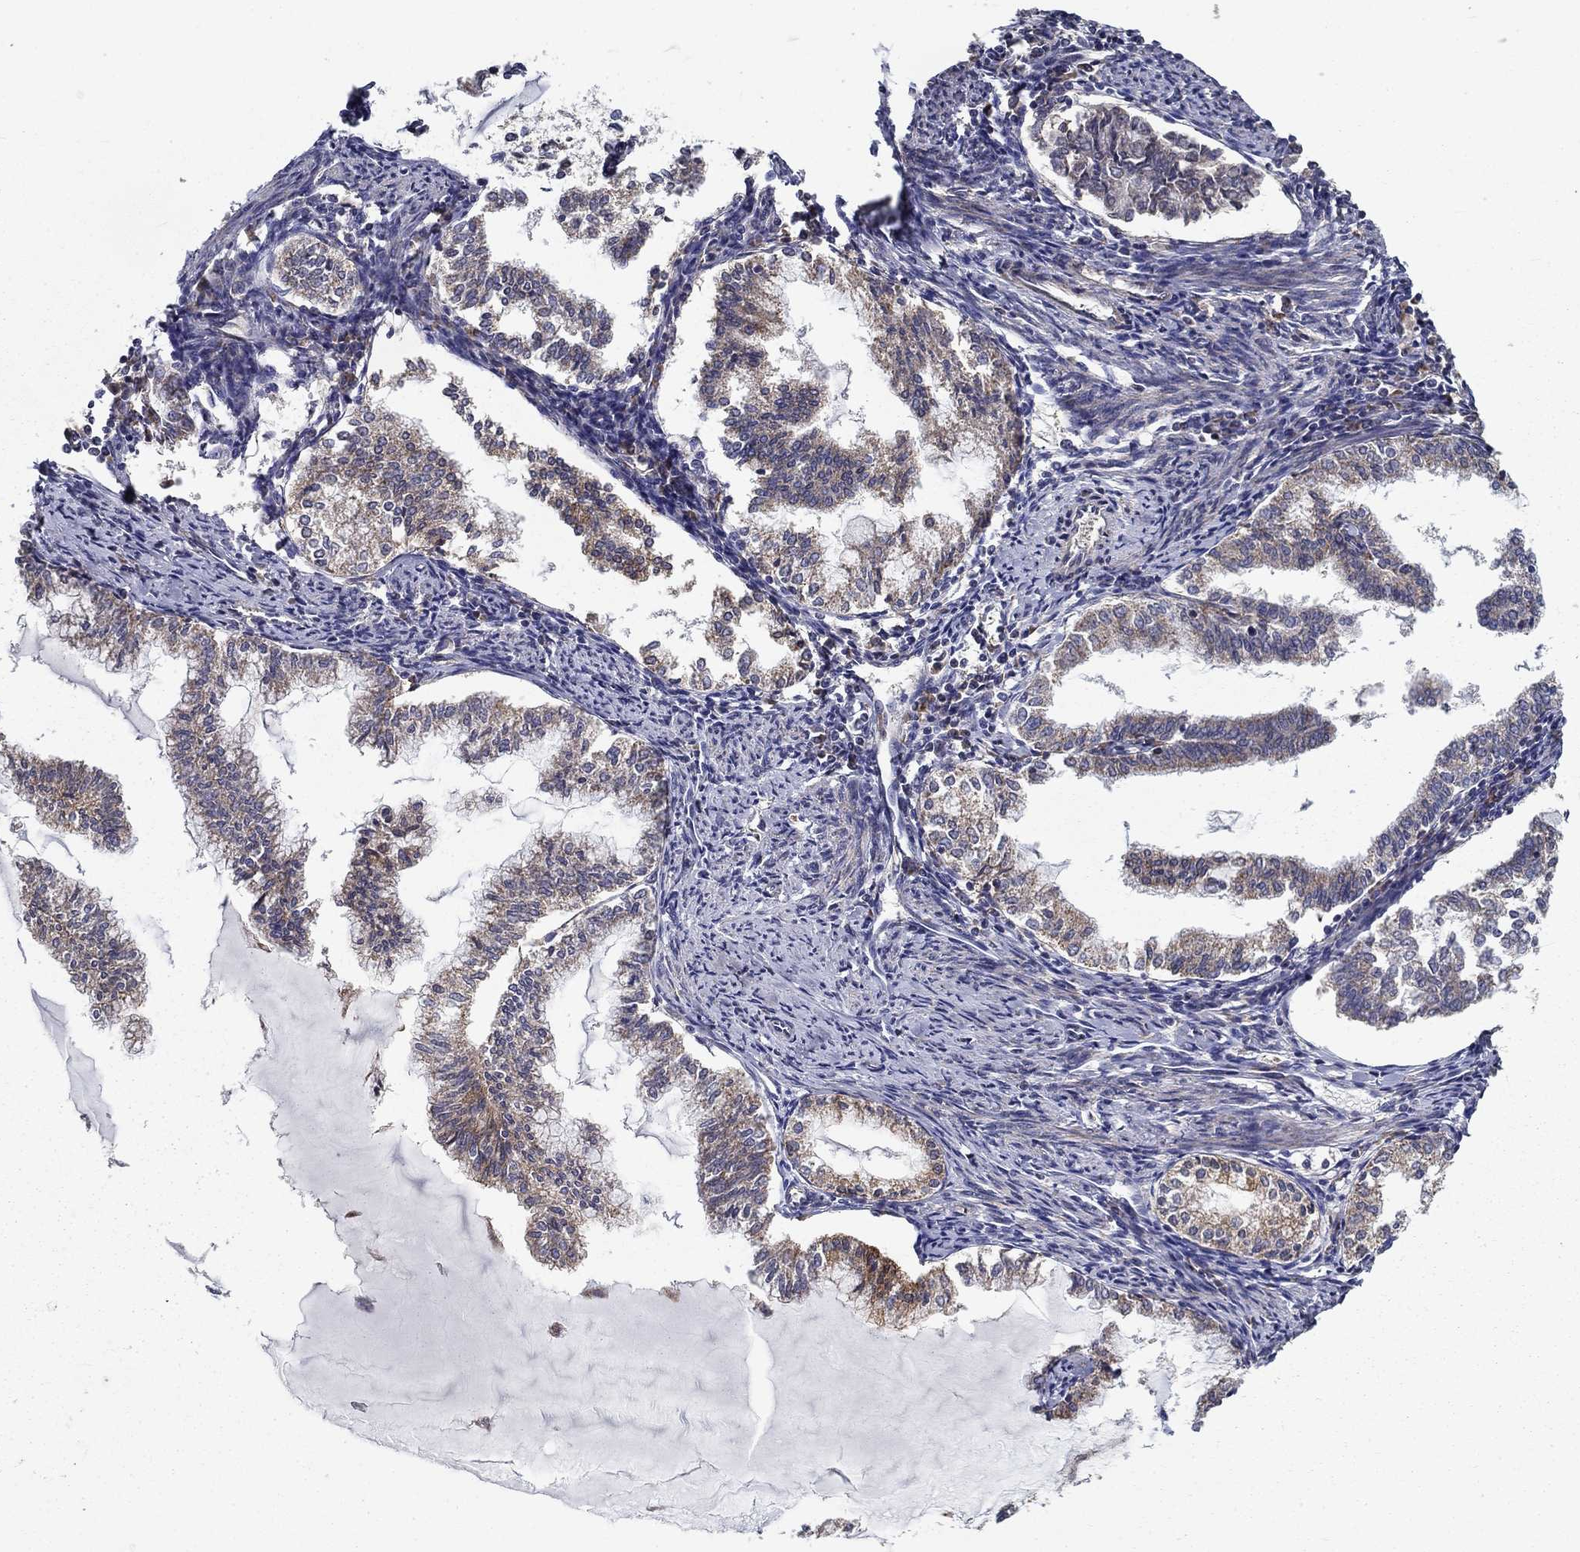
{"staining": {"intensity": "moderate", "quantity": "<25%", "location": "cytoplasmic/membranous"}, "tissue": "endometrial cancer", "cell_type": "Tumor cells", "image_type": "cancer", "snomed": [{"axis": "morphology", "description": "Adenocarcinoma, NOS"}, {"axis": "topography", "description": "Endometrium"}], "caption": "This is an image of IHC staining of endometrial cancer, which shows moderate expression in the cytoplasmic/membranous of tumor cells.", "gene": "ALDH4A1", "patient": {"sex": "female", "age": 79}}